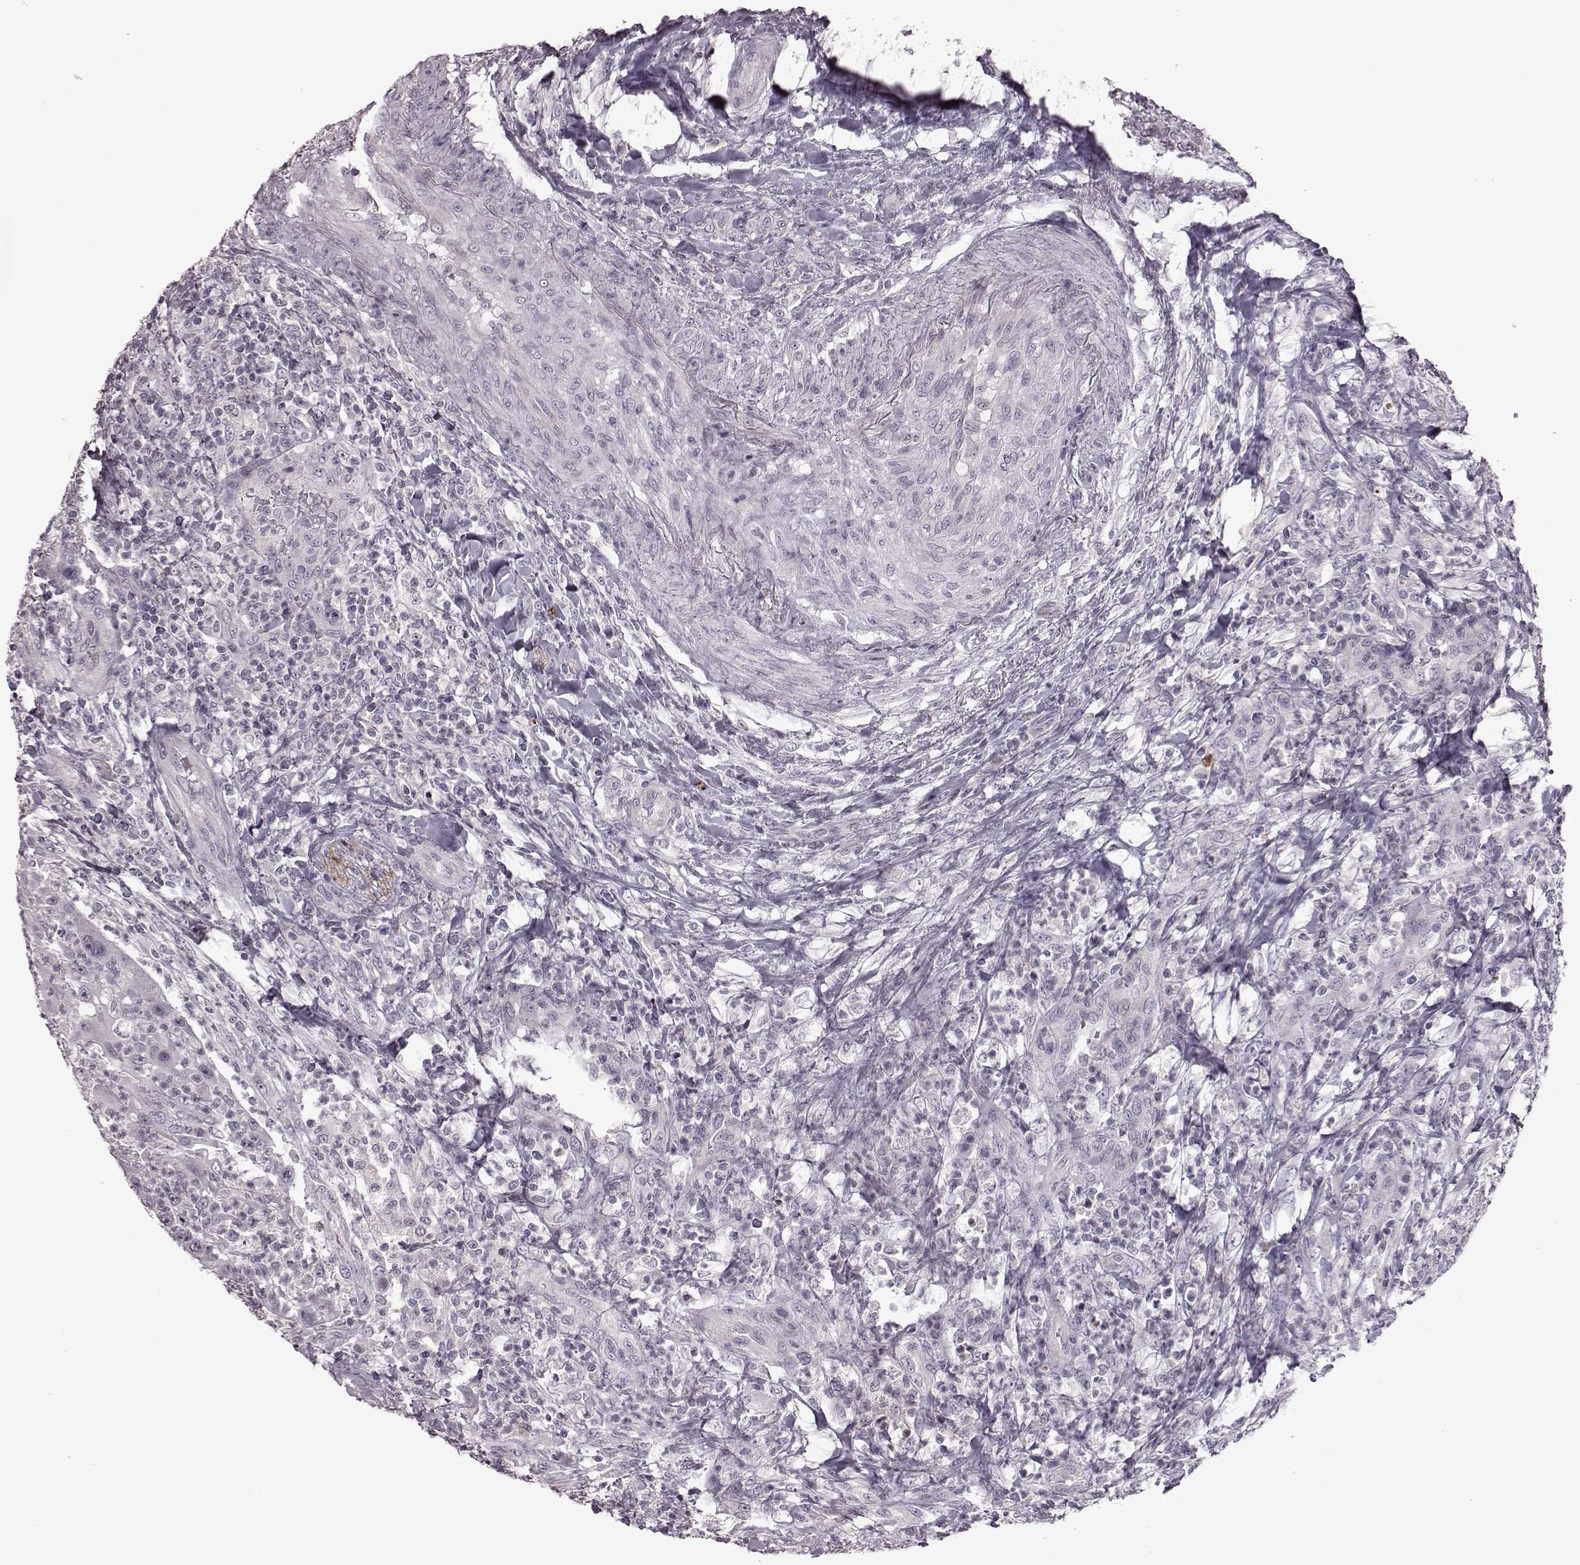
{"staining": {"intensity": "negative", "quantity": "none", "location": "none"}, "tissue": "head and neck cancer", "cell_type": "Tumor cells", "image_type": "cancer", "snomed": [{"axis": "morphology", "description": "Squamous cell carcinoma, NOS"}, {"axis": "topography", "description": "Head-Neck"}], "caption": "Tumor cells show no significant staining in squamous cell carcinoma (head and neck).", "gene": "GAL", "patient": {"sex": "male", "age": 69}}